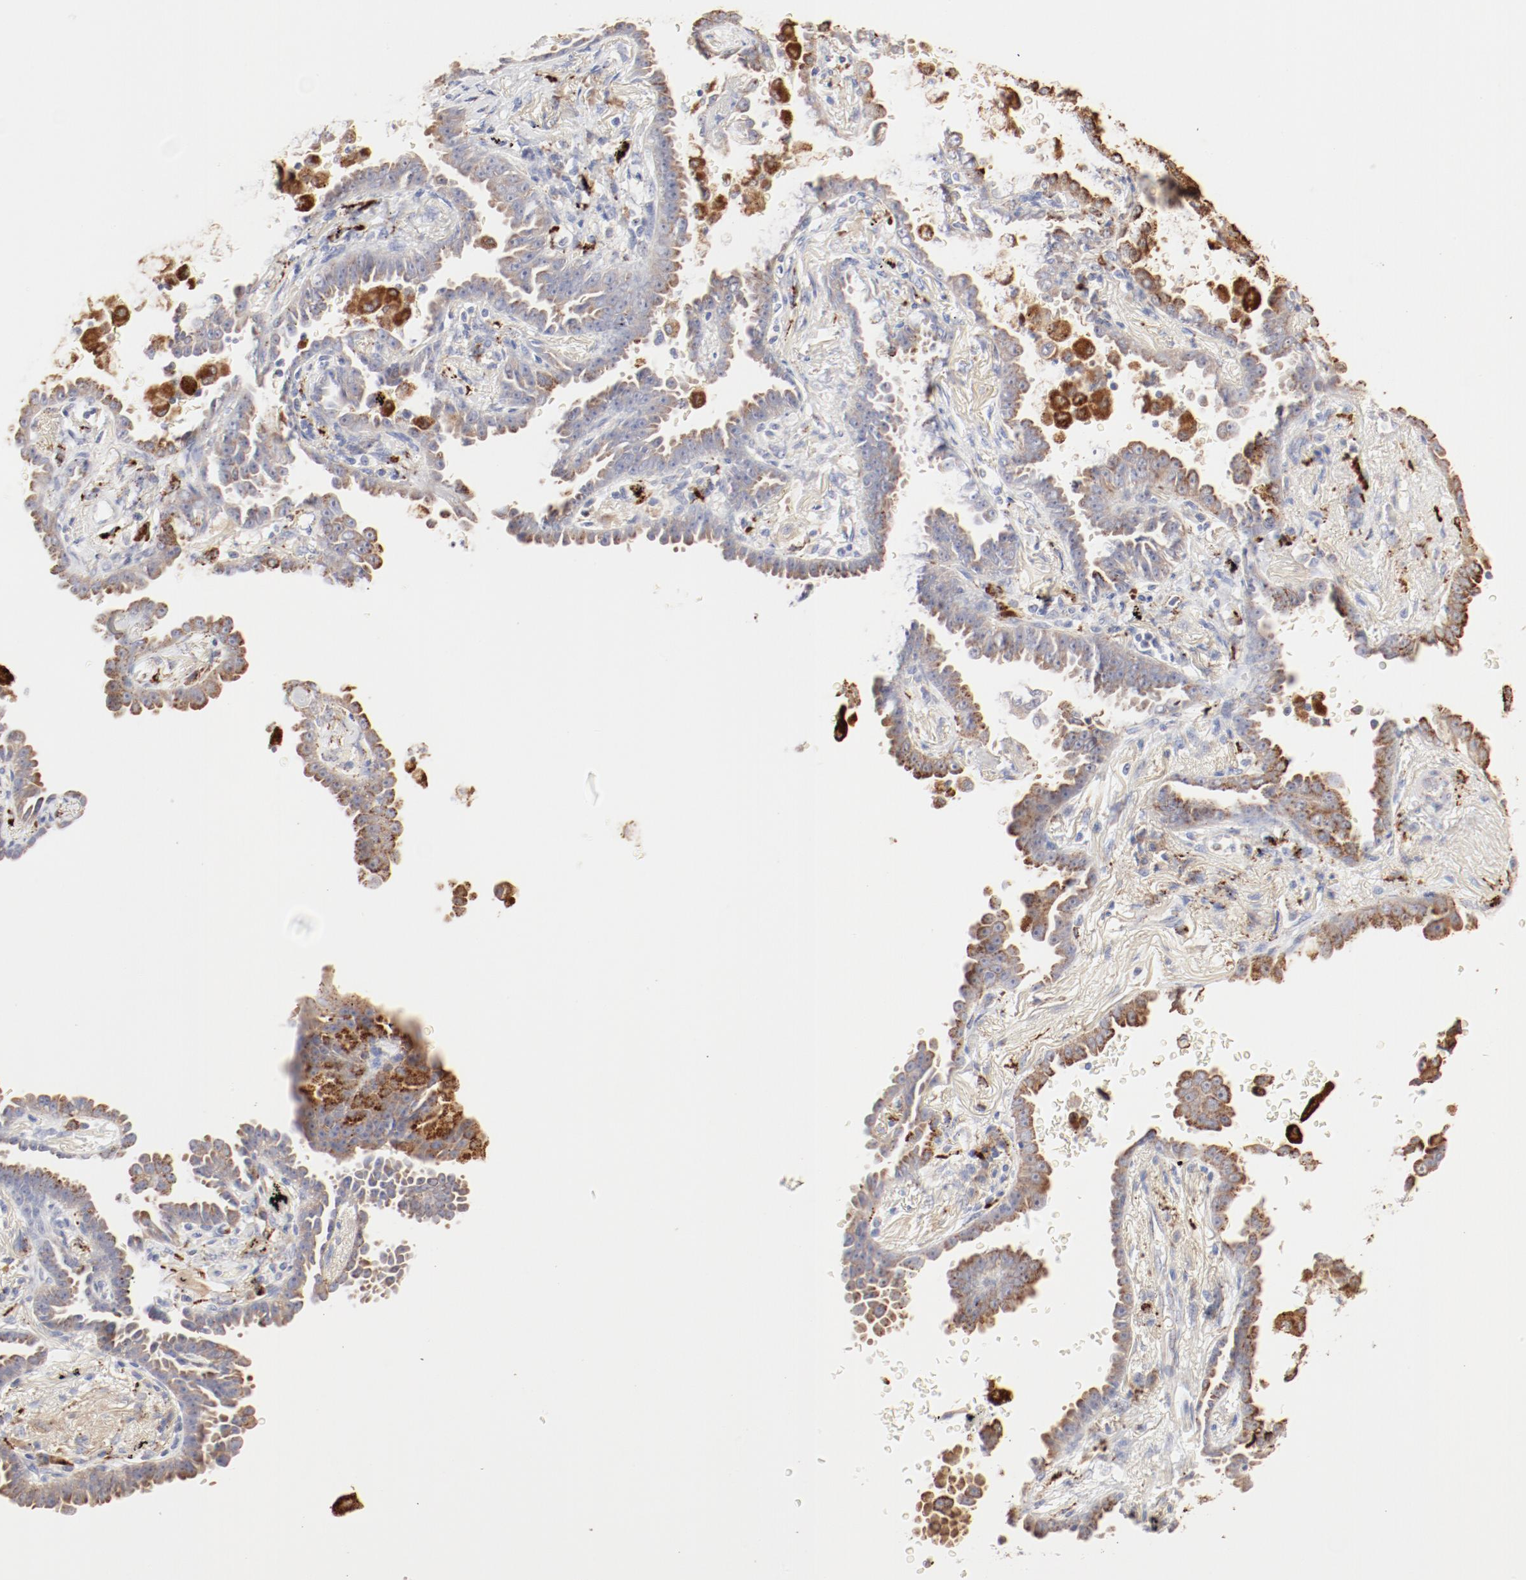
{"staining": {"intensity": "negative", "quantity": "none", "location": "none"}, "tissue": "lung cancer", "cell_type": "Tumor cells", "image_type": "cancer", "snomed": [{"axis": "morphology", "description": "Adenocarcinoma, NOS"}, {"axis": "topography", "description": "Lung"}], "caption": "Tumor cells are negative for brown protein staining in lung cancer.", "gene": "CTSH", "patient": {"sex": "female", "age": 64}}